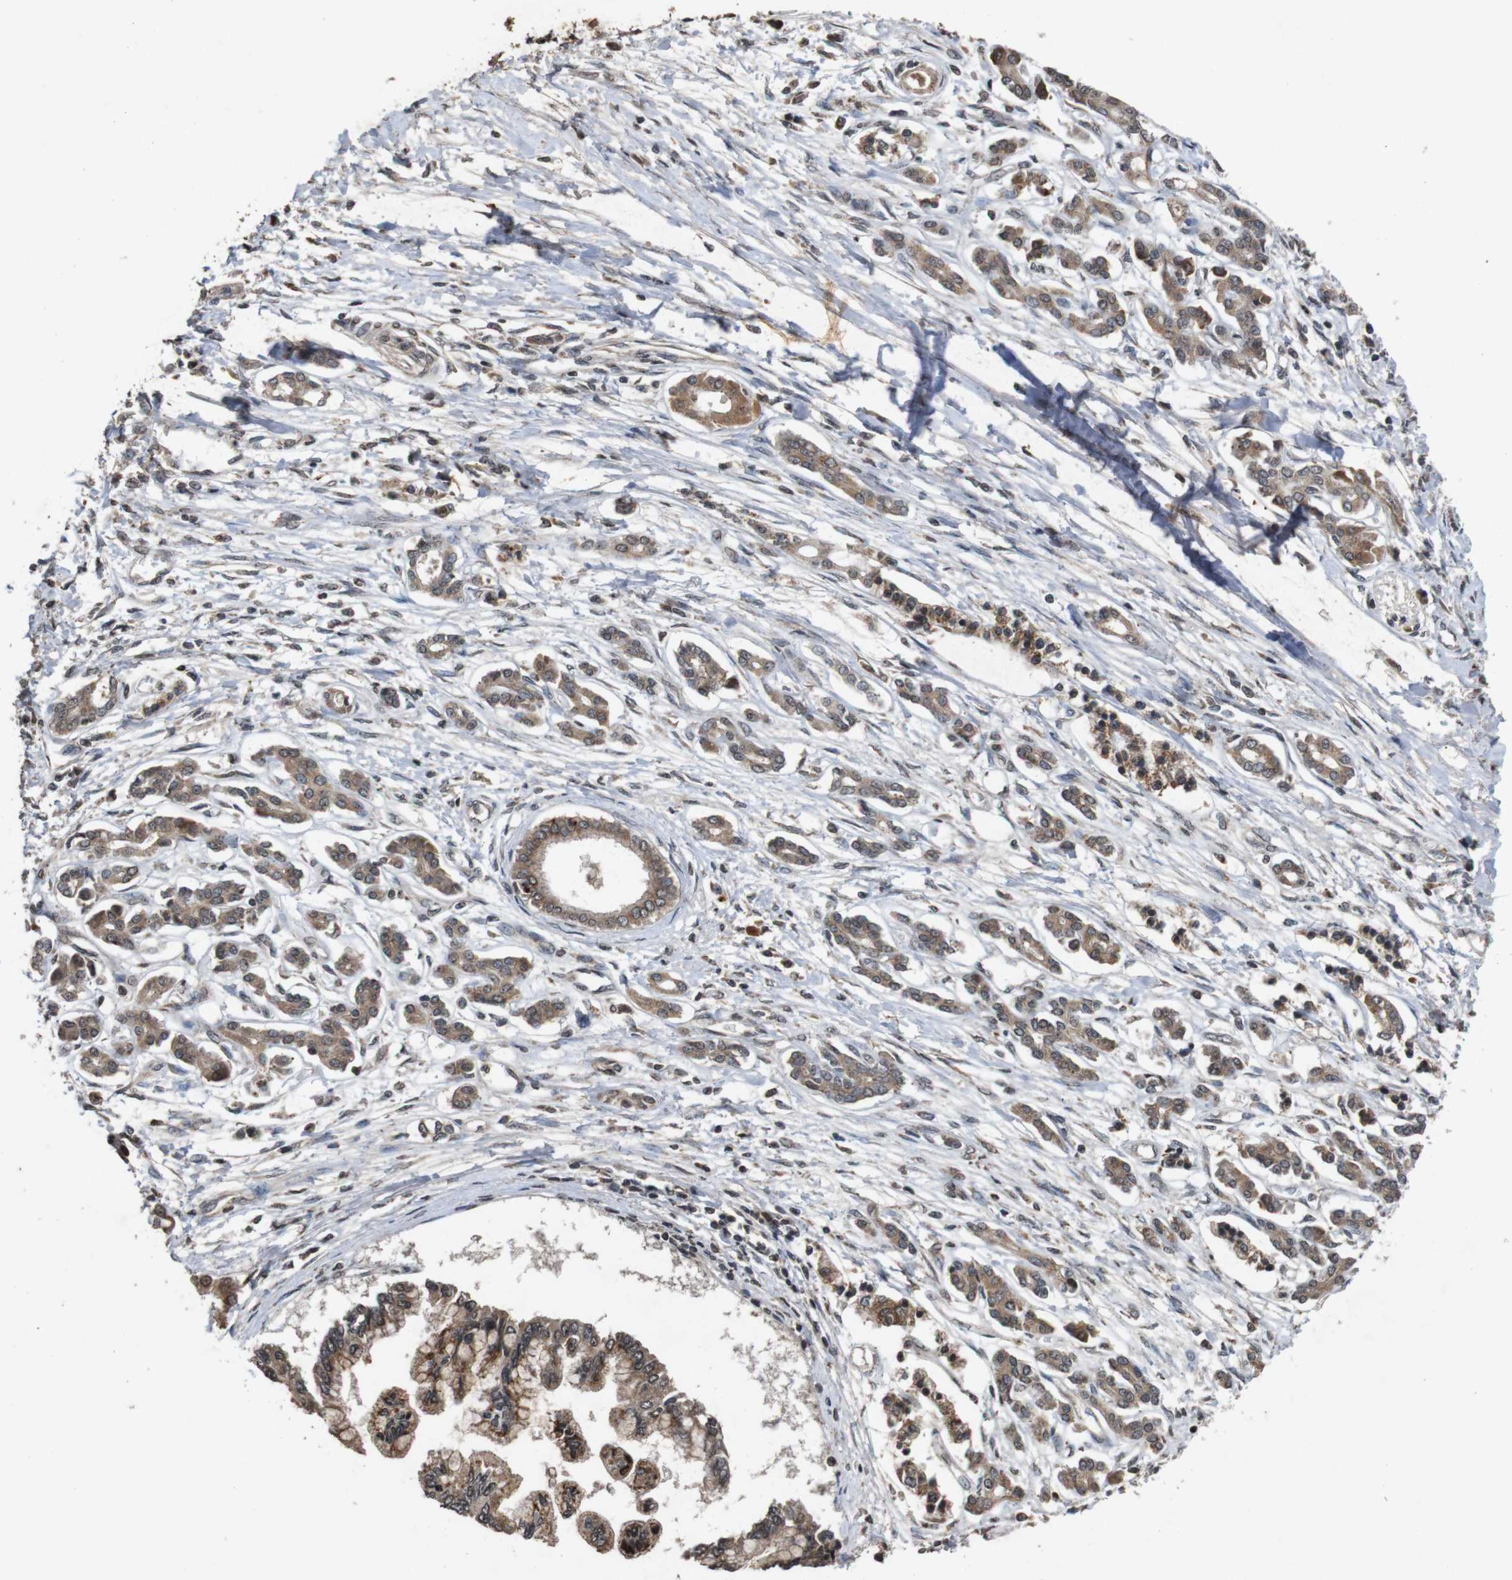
{"staining": {"intensity": "moderate", "quantity": ">75%", "location": "cytoplasmic/membranous,nuclear"}, "tissue": "pancreatic cancer", "cell_type": "Tumor cells", "image_type": "cancer", "snomed": [{"axis": "morphology", "description": "Adenocarcinoma, NOS"}, {"axis": "topography", "description": "Pancreas"}], "caption": "Protein staining reveals moderate cytoplasmic/membranous and nuclear positivity in approximately >75% of tumor cells in pancreatic cancer (adenocarcinoma). (Stains: DAB in brown, nuclei in blue, Microscopy: brightfield microscopy at high magnification).", "gene": "SORL1", "patient": {"sex": "male", "age": 56}}